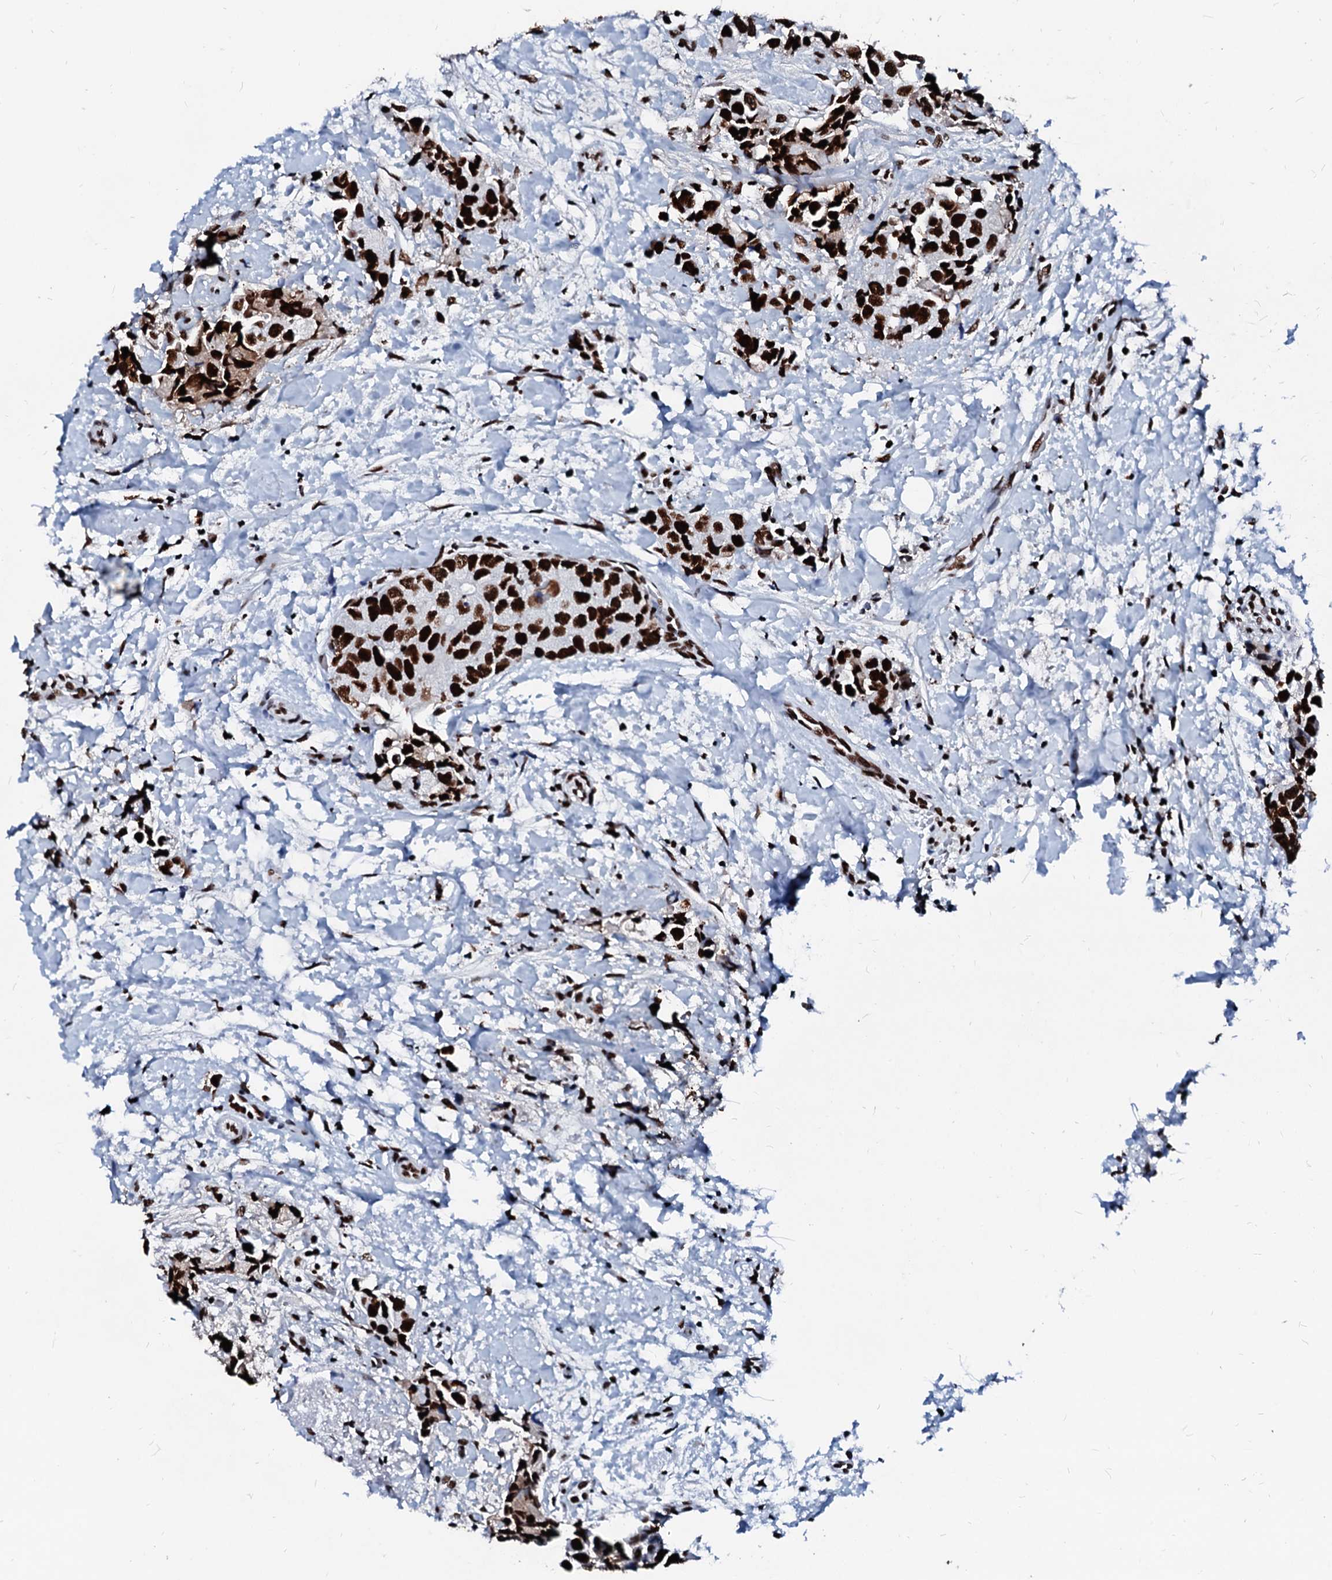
{"staining": {"intensity": "strong", "quantity": ">75%", "location": "nuclear"}, "tissue": "breast cancer", "cell_type": "Tumor cells", "image_type": "cancer", "snomed": [{"axis": "morphology", "description": "Normal tissue, NOS"}, {"axis": "morphology", "description": "Duct carcinoma"}, {"axis": "topography", "description": "Breast"}], "caption": "This micrograph exhibits infiltrating ductal carcinoma (breast) stained with IHC to label a protein in brown. The nuclear of tumor cells show strong positivity for the protein. Nuclei are counter-stained blue.", "gene": "RALY", "patient": {"sex": "female", "age": 62}}